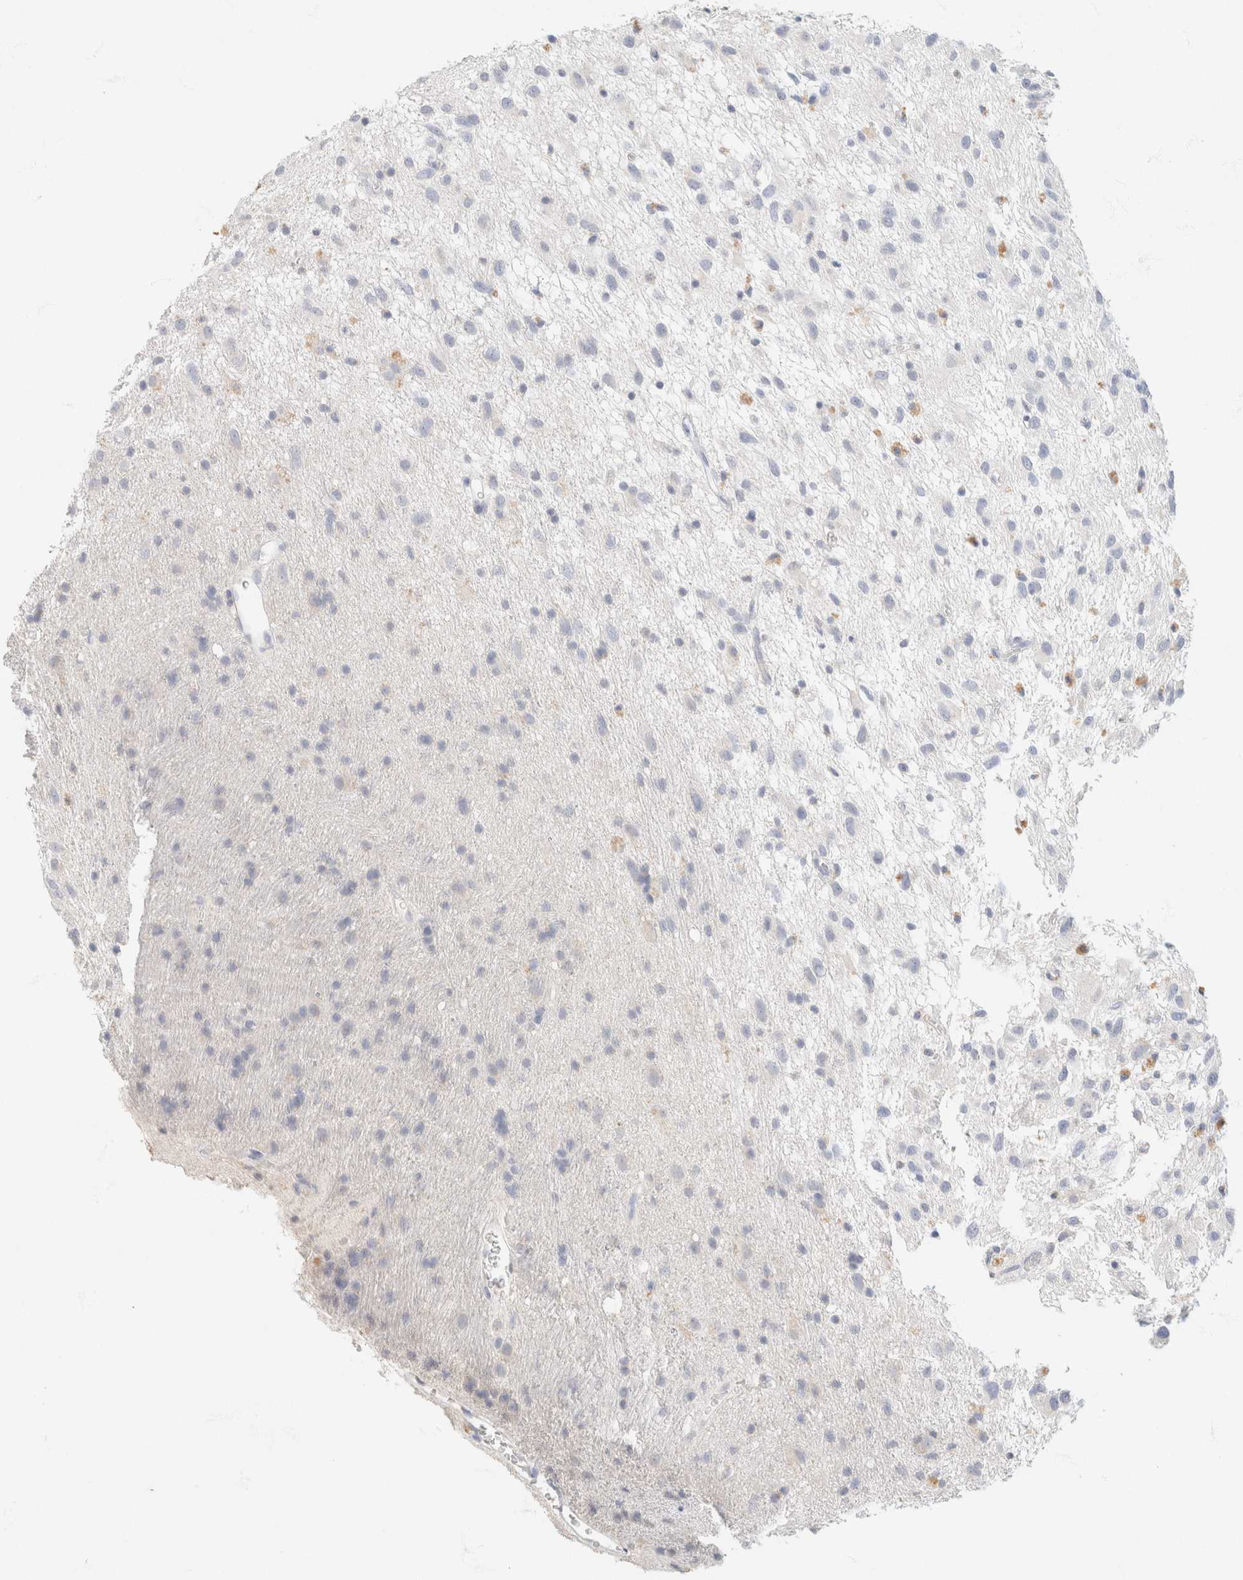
{"staining": {"intensity": "negative", "quantity": "none", "location": "none"}, "tissue": "glioma", "cell_type": "Tumor cells", "image_type": "cancer", "snomed": [{"axis": "morphology", "description": "Glioma, malignant, Low grade"}, {"axis": "topography", "description": "Brain"}], "caption": "Immunohistochemical staining of glioma exhibits no significant positivity in tumor cells.", "gene": "CA12", "patient": {"sex": "male", "age": 77}}